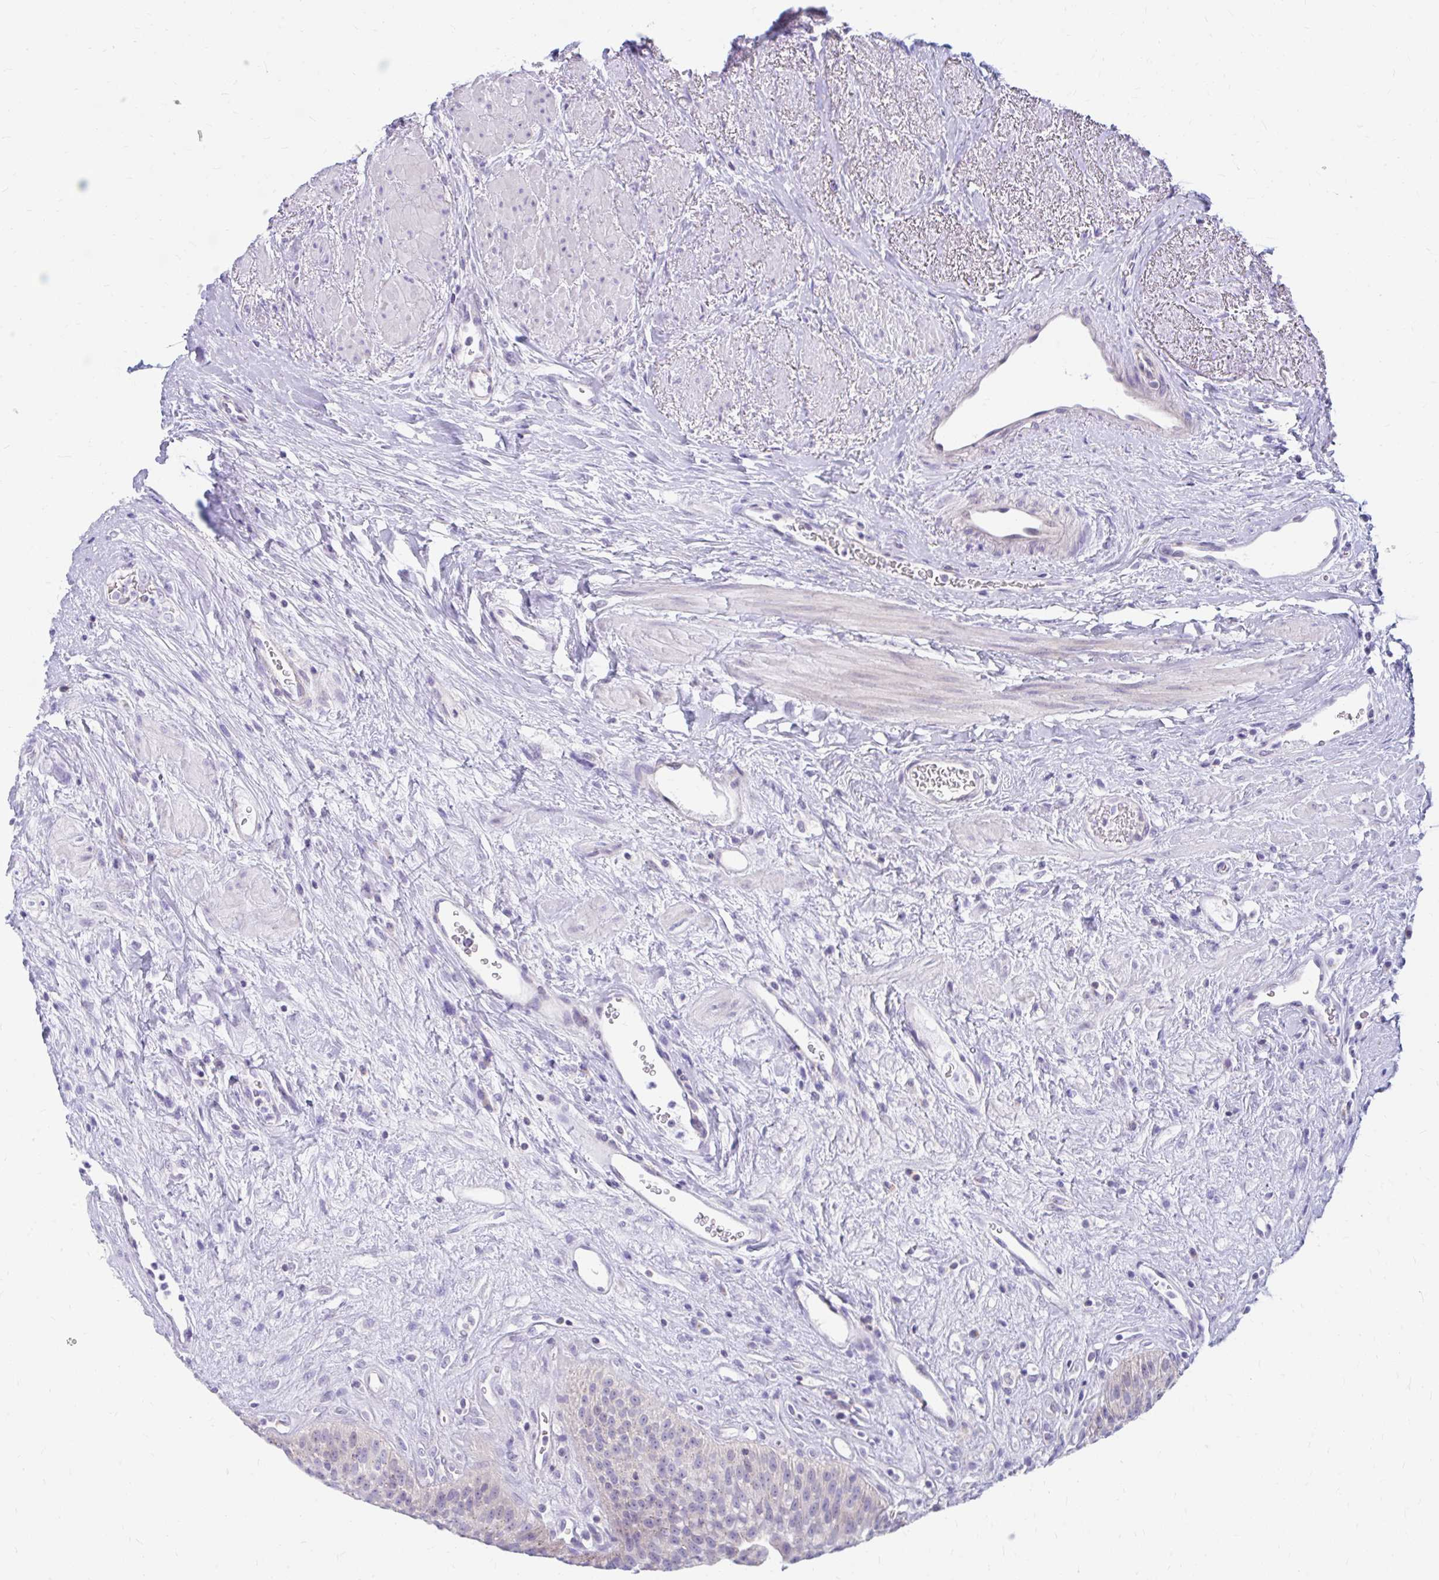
{"staining": {"intensity": "weak", "quantity": "<25%", "location": "nuclear"}, "tissue": "urinary bladder", "cell_type": "Urothelial cells", "image_type": "normal", "snomed": [{"axis": "morphology", "description": "Normal tissue, NOS"}, {"axis": "topography", "description": "Urinary bladder"}], "caption": "This is a micrograph of IHC staining of benign urinary bladder, which shows no staining in urothelial cells. Brightfield microscopy of immunohistochemistry (IHC) stained with DAB (3,3'-diaminobenzidine) (brown) and hematoxylin (blue), captured at high magnification.", "gene": "RADIL", "patient": {"sex": "female", "age": 56}}